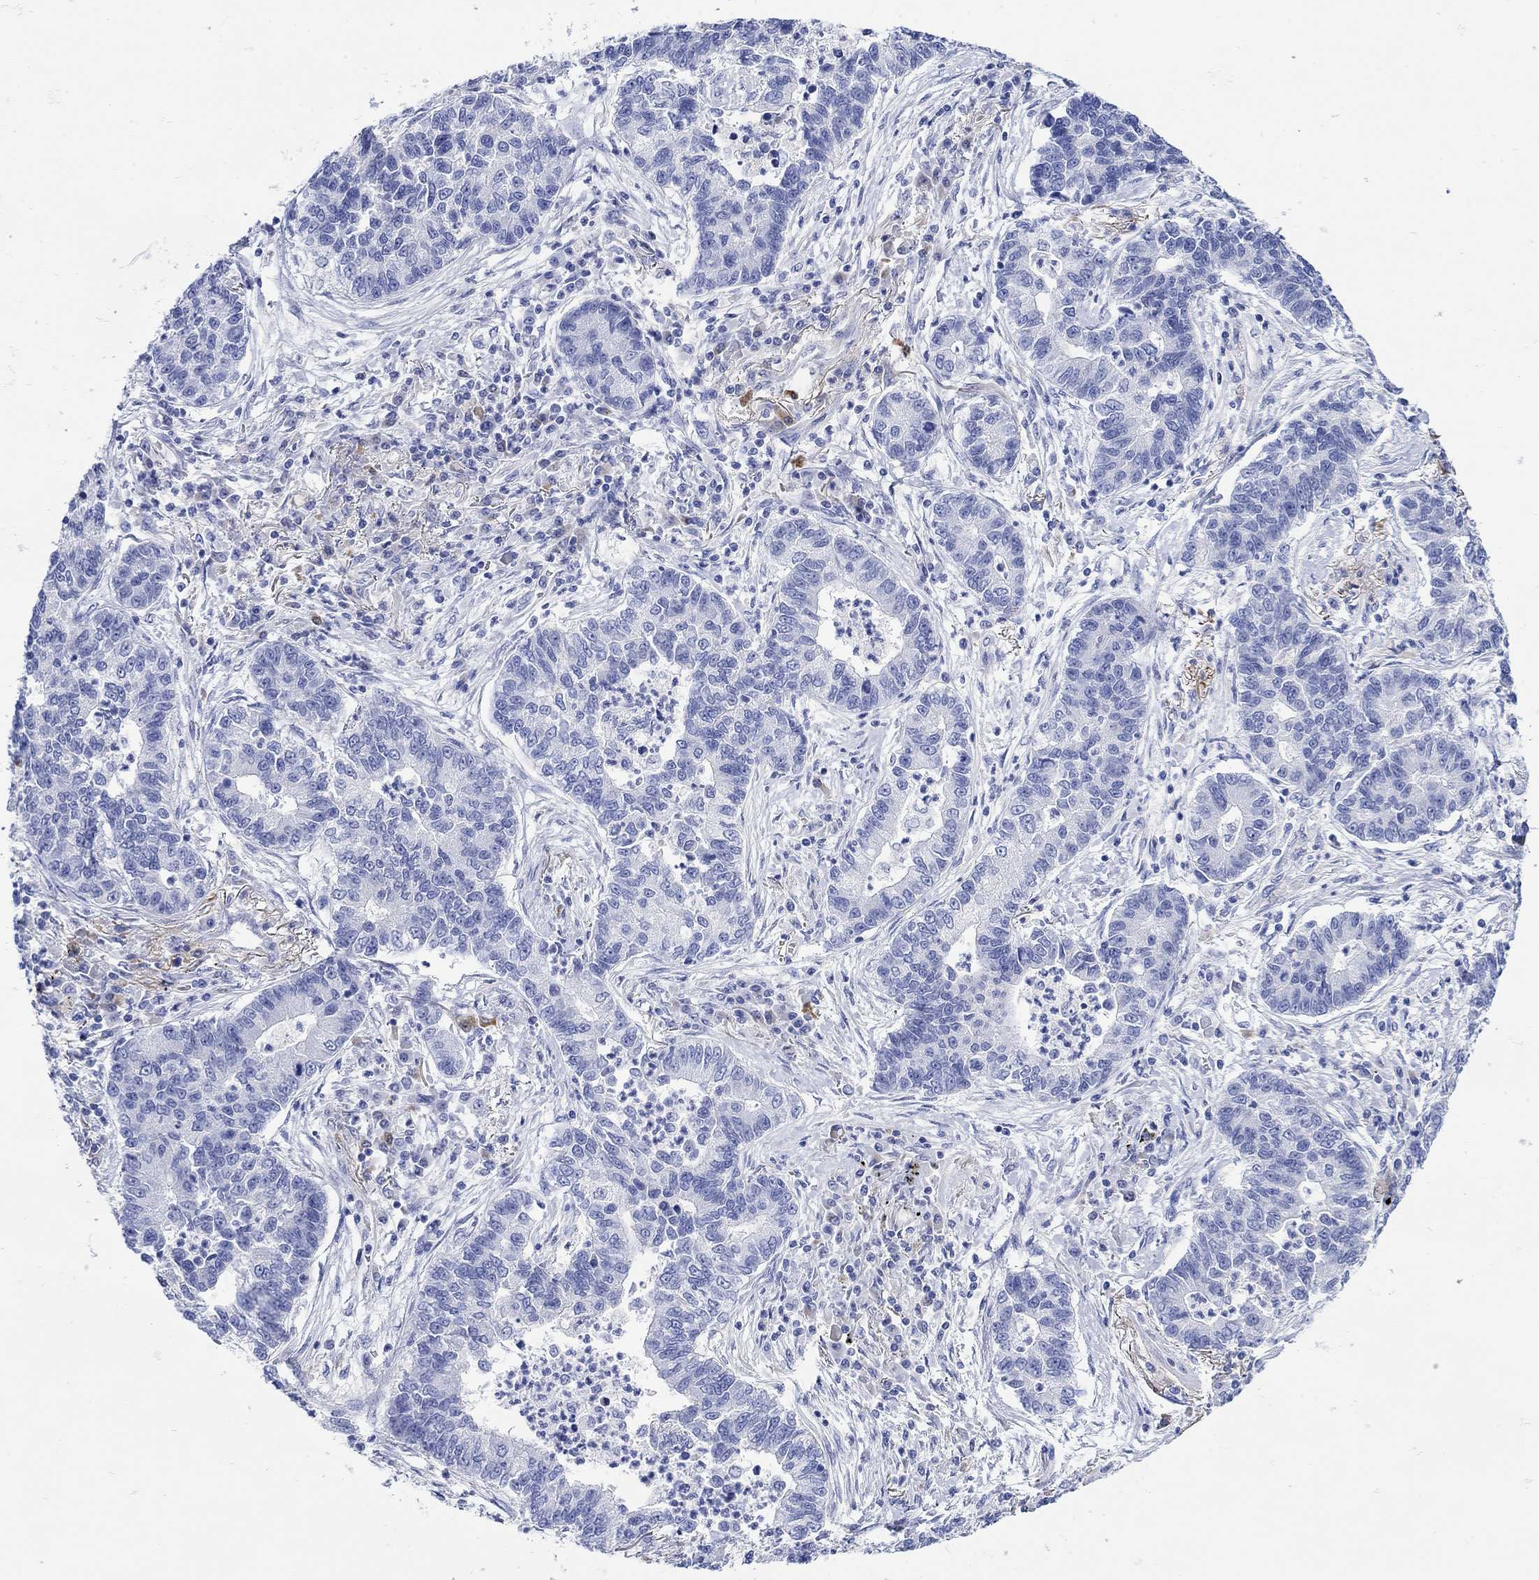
{"staining": {"intensity": "negative", "quantity": "none", "location": "none"}, "tissue": "lung cancer", "cell_type": "Tumor cells", "image_type": "cancer", "snomed": [{"axis": "morphology", "description": "Adenocarcinoma, NOS"}, {"axis": "topography", "description": "Lung"}], "caption": "The image exhibits no significant expression in tumor cells of adenocarcinoma (lung). (Stains: DAB (3,3'-diaminobenzidine) immunohistochemistry (IHC) with hematoxylin counter stain, Microscopy: brightfield microscopy at high magnification).", "gene": "ANKMY1", "patient": {"sex": "female", "age": 57}}